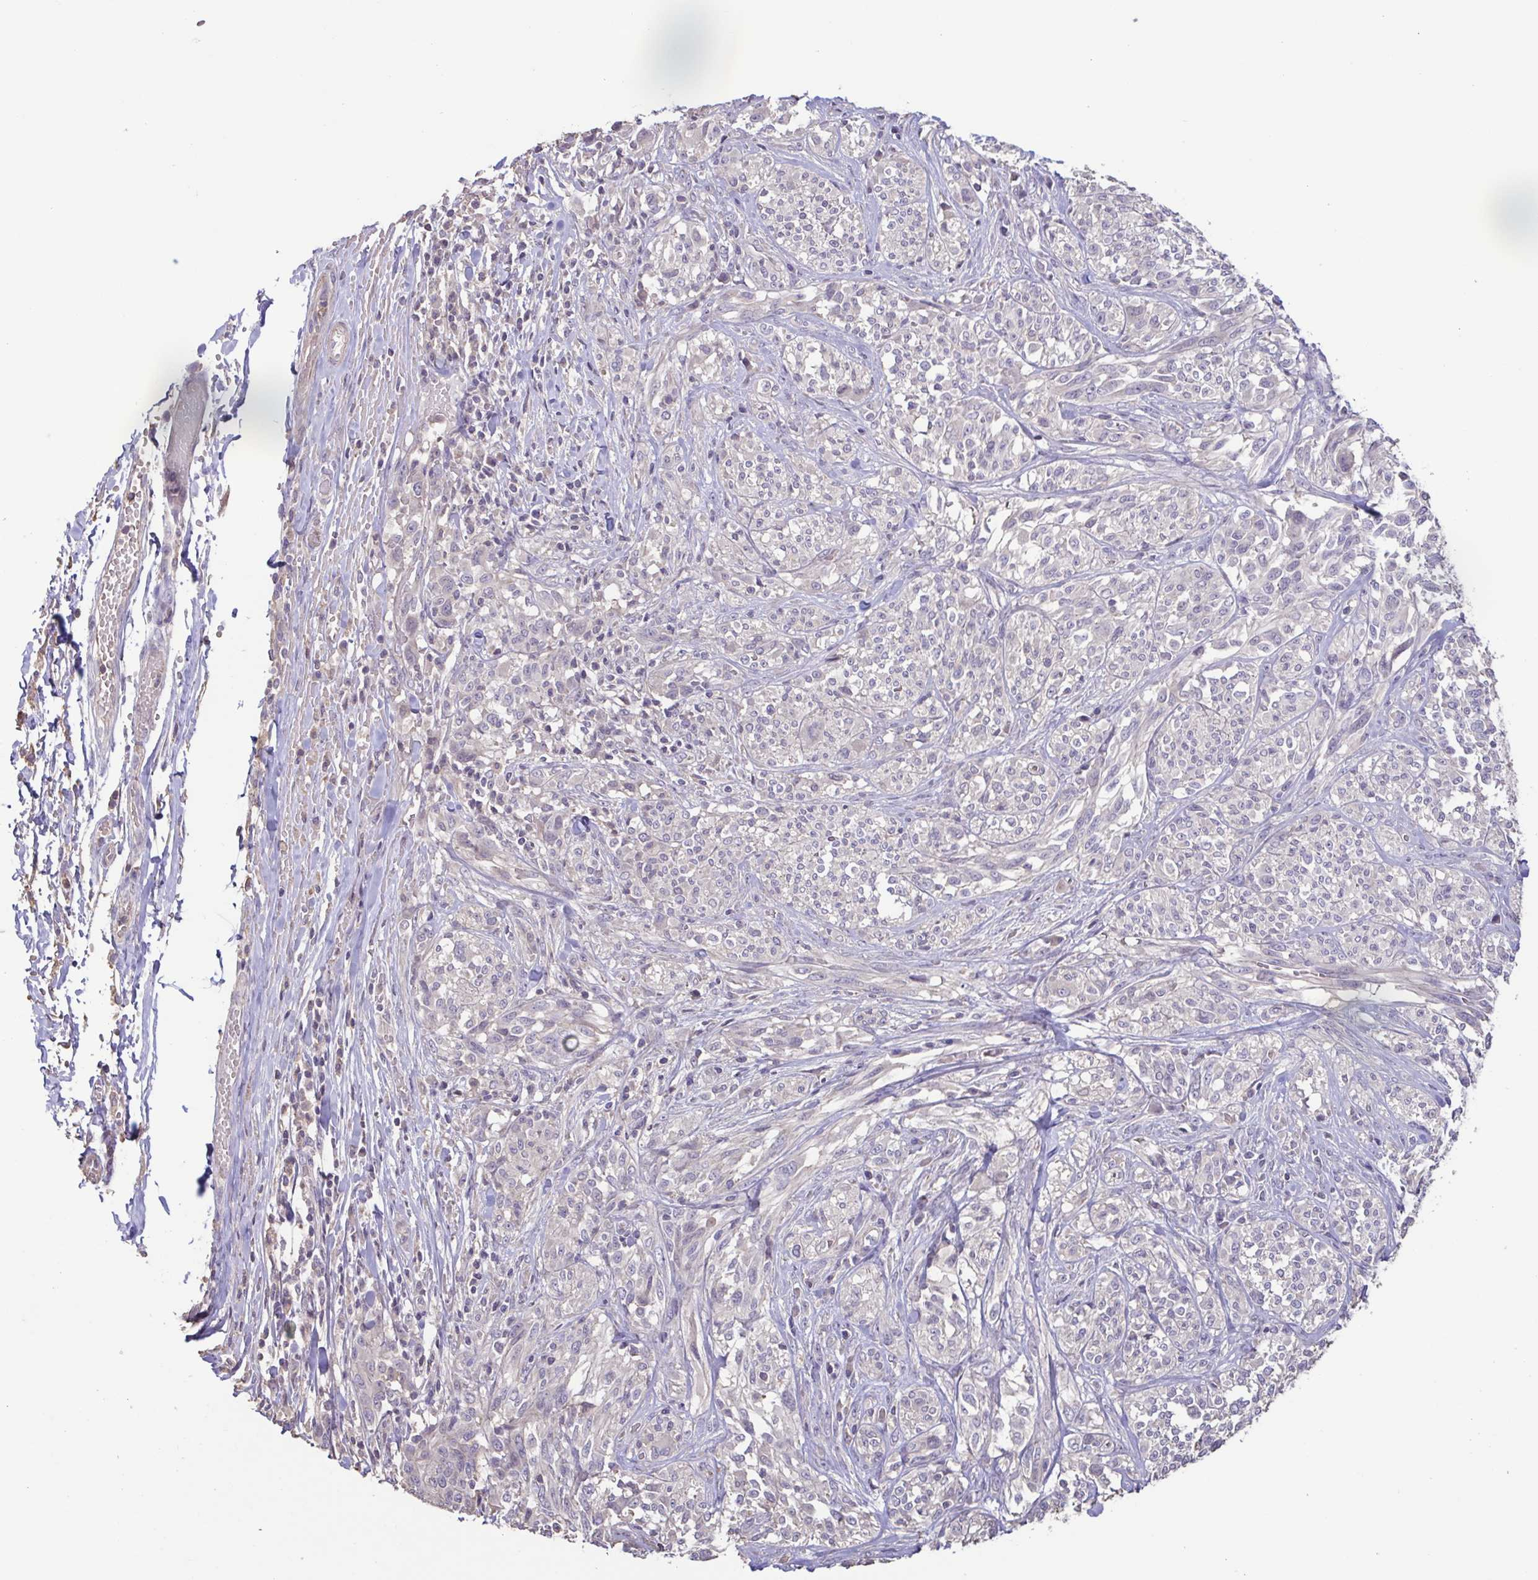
{"staining": {"intensity": "negative", "quantity": "none", "location": "none"}, "tissue": "melanoma", "cell_type": "Tumor cells", "image_type": "cancer", "snomed": [{"axis": "morphology", "description": "Malignant melanoma, NOS"}, {"axis": "topography", "description": "Skin"}], "caption": "The IHC histopathology image has no significant staining in tumor cells of malignant melanoma tissue. The staining is performed using DAB (3,3'-diaminobenzidine) brown chromogen with nuclei counter-stained in using hematoxylin.", "gene": "ACTRT2", "patient": {"sex": "female", "age": 91}}